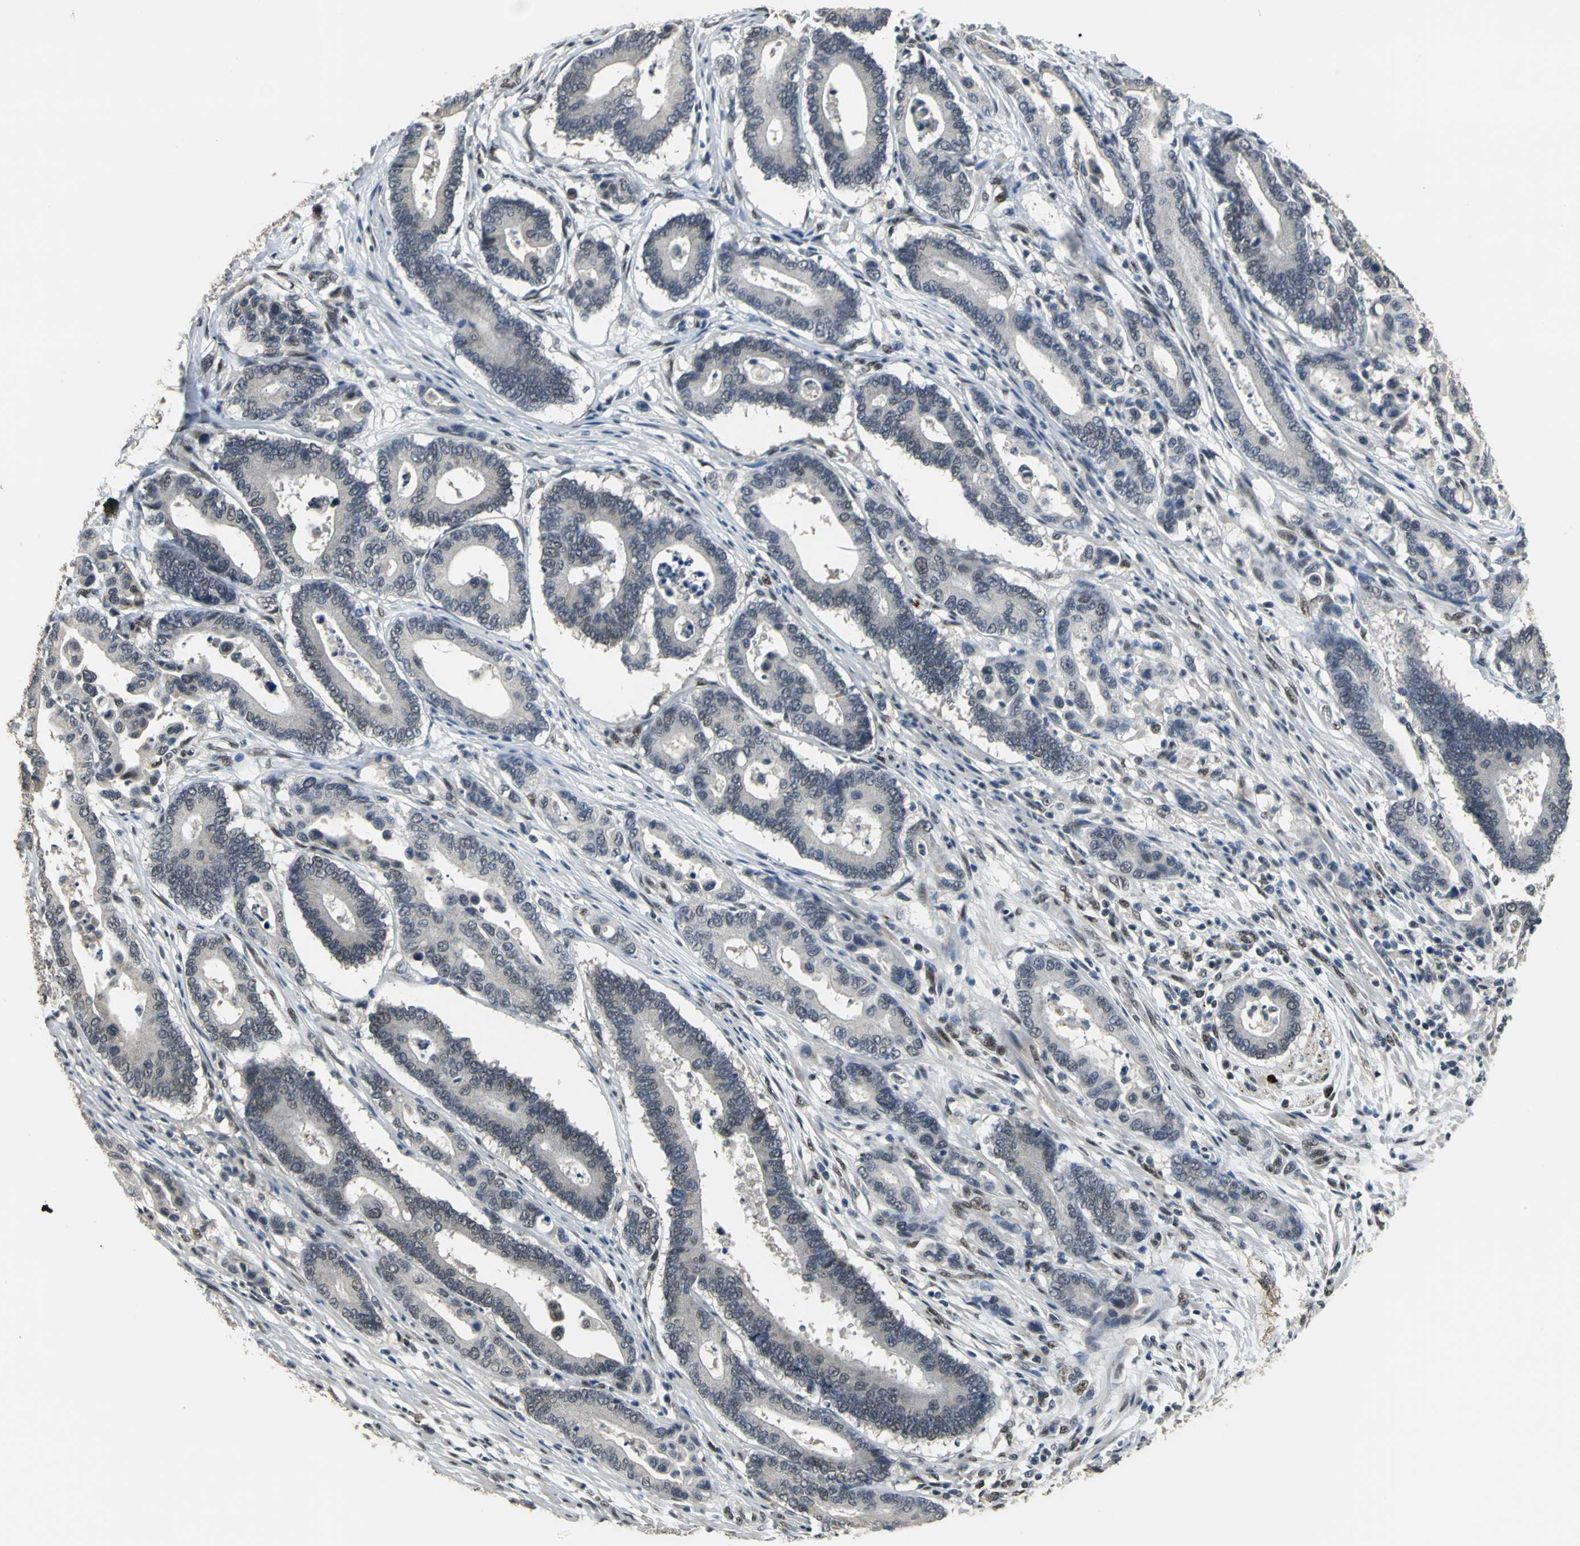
{"staining": {"intensity": "negative", "quantity": "none", "location": "none"}, "tissue": "colorectal cancer", "cell_type": "Tumor cells", "image_type": "cancer", "snomed": [{"axis": "morphology", "description": "Normal tissue, NOS"}, {"axis": "morphology", "description": "Adenocarcinoma, NOS"}, {"axis": "topography", "description": "Colon"}], "caption": "Immunohistochemistry image of human adenocarcinoma (colorectal) stained for a protein (brown), which displays no staining in tumor cells.", "gene": "ELF2", "patient": {"sex": "male", "age": 82}}